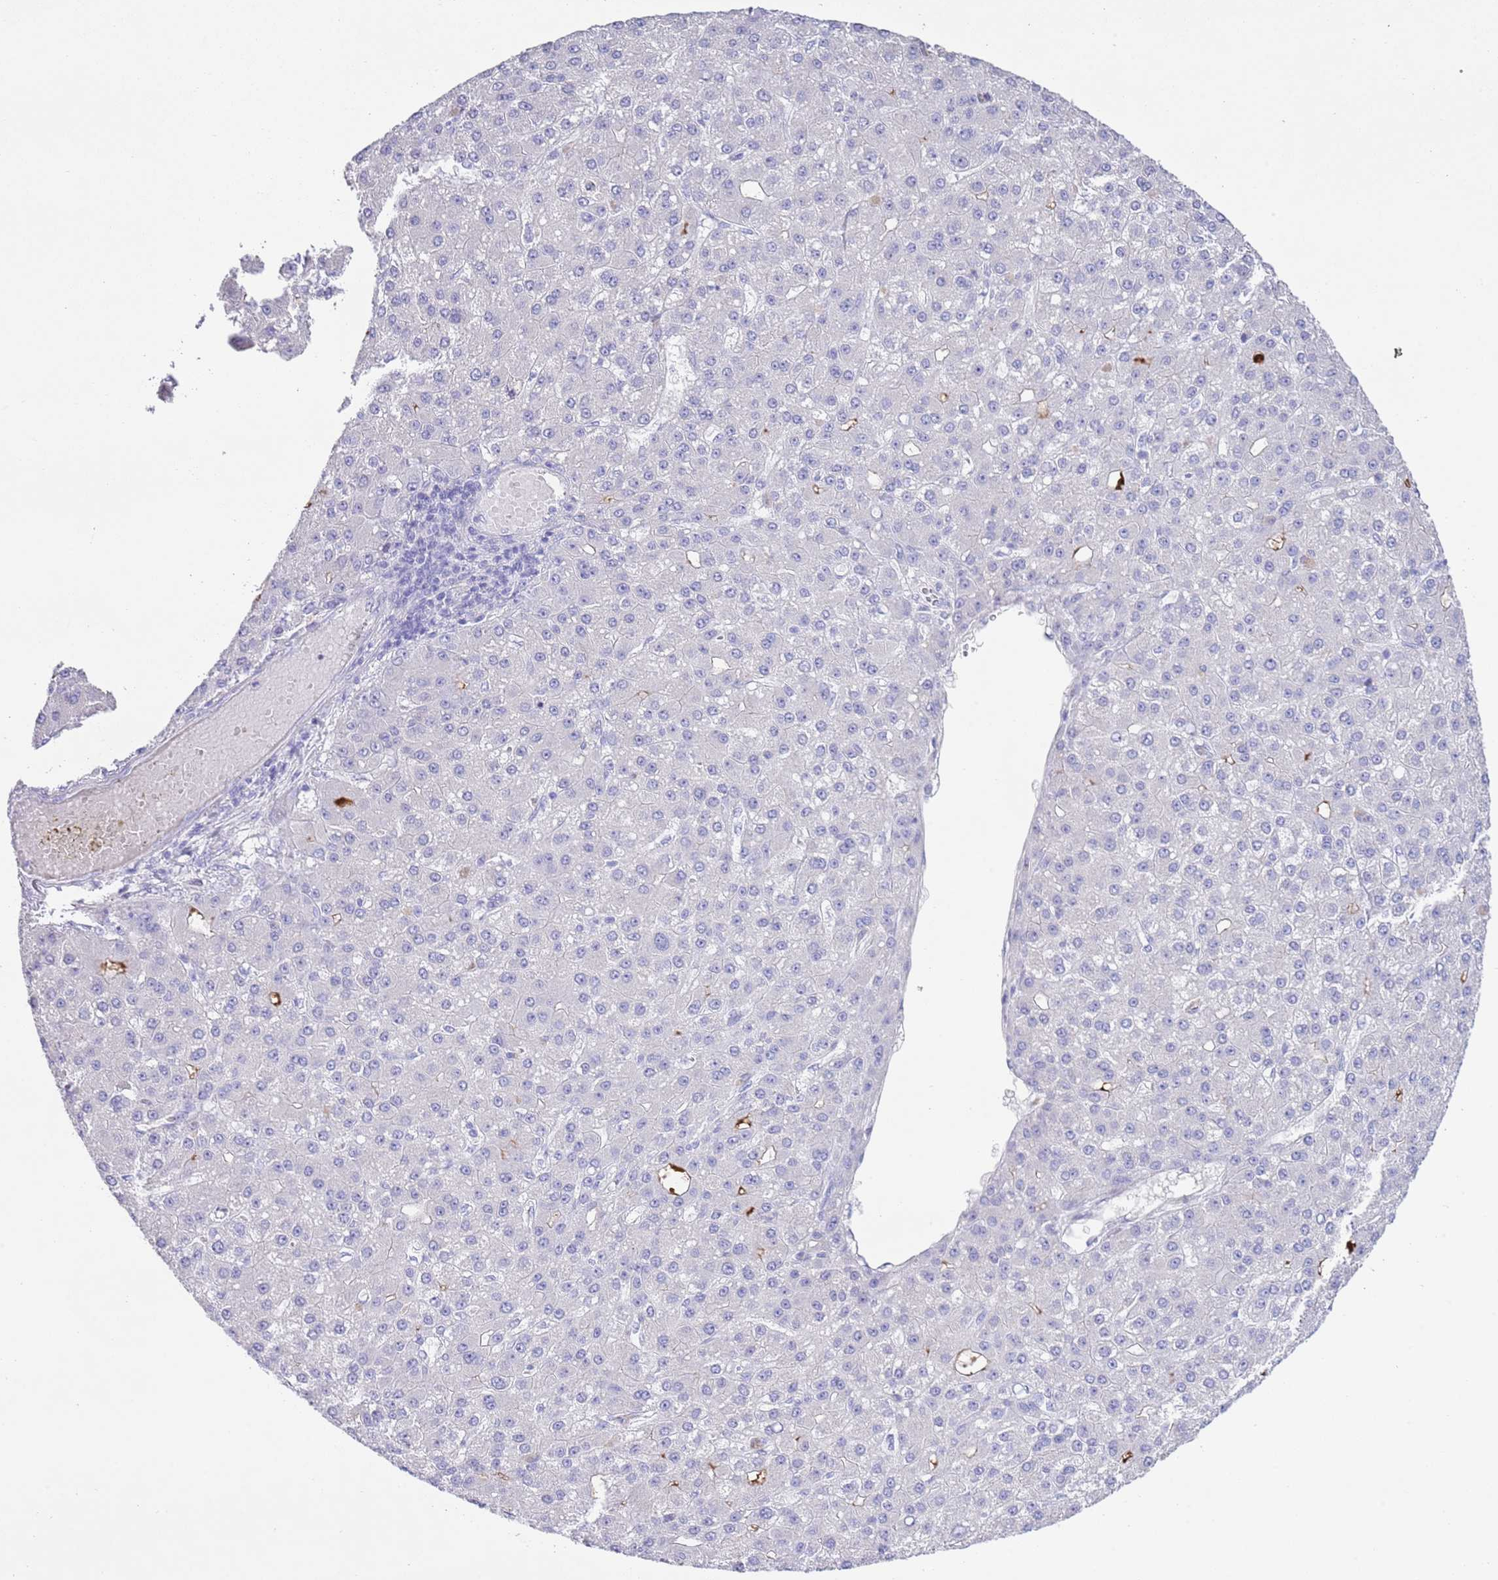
{"staining": {"intensity": "negative", "quantity": "none", "location": "none"}, "tissue": "liver cancer", "cell_type": "Tumor cells", "image_type": "cancer", "snomed": [{"axis": "morphology", "description": "Carcinoma, Hepatocellular, NOS"}, {"axis": "topography", "description": "Liver"}], "caption": "Tumor cells show no significant protein expression in liver hepatocellular carcinoma.", "gene": "CLEC2A", "patient": {"sex": "male", "age": 67}}